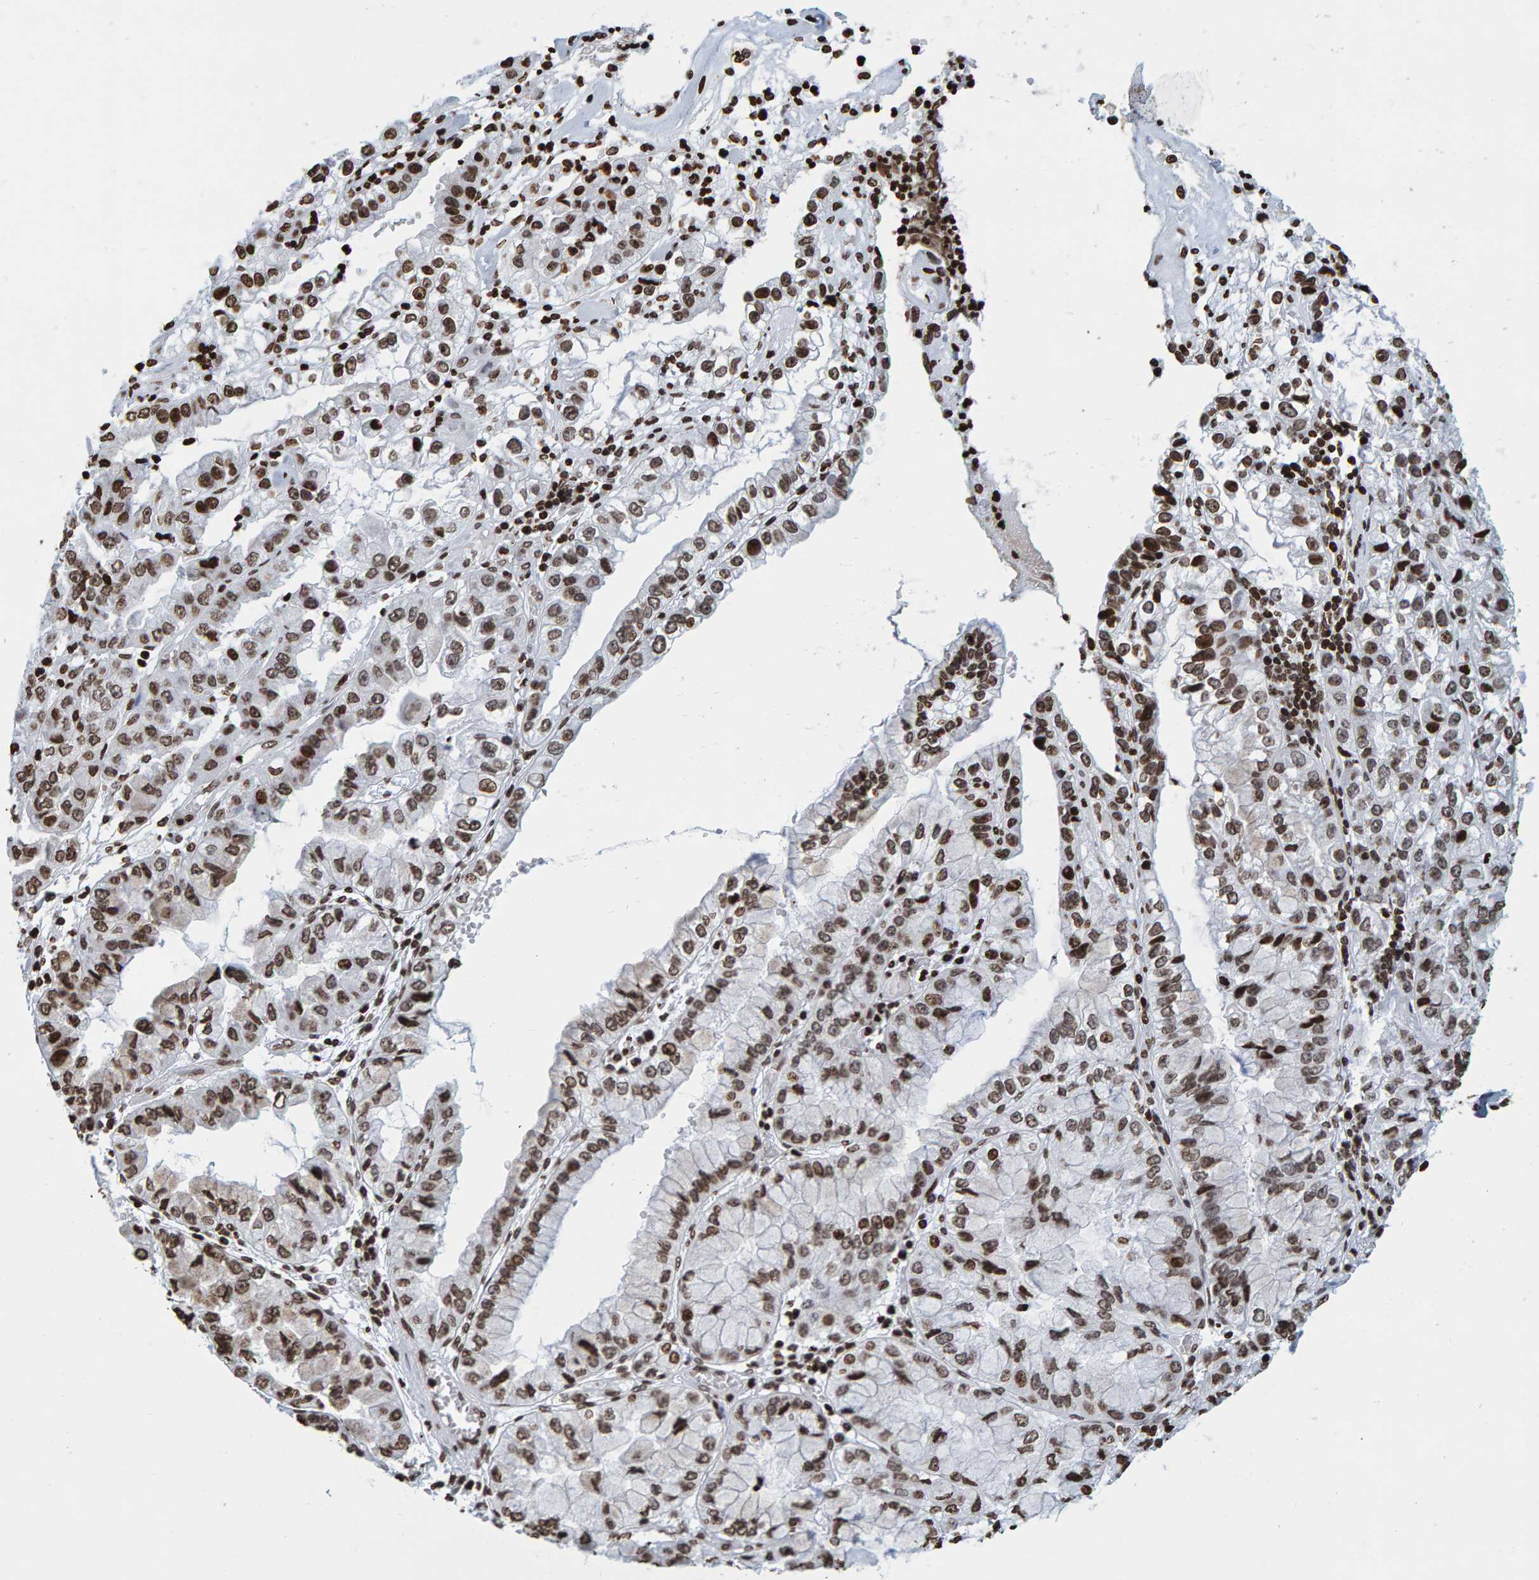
{"staining": {"intensity": "strong", "quantity": ">75%", "location": "nuclear"}, "tissue": "liver cancer", "cell_type": "Tumor cells", "image_type": "cancer", "snomed": [{"axis": "morphology", "description": "Cholangiocarcinoma"}, {"axis": "topography", "description": "Liver"}], "caption": "Tumor cells exhibit strong nuclear staining in about >75% of cells in cholangiocarcinoma (liver).", "gene": "BRF2", "patient": {"sex": "female", "age": 79}}